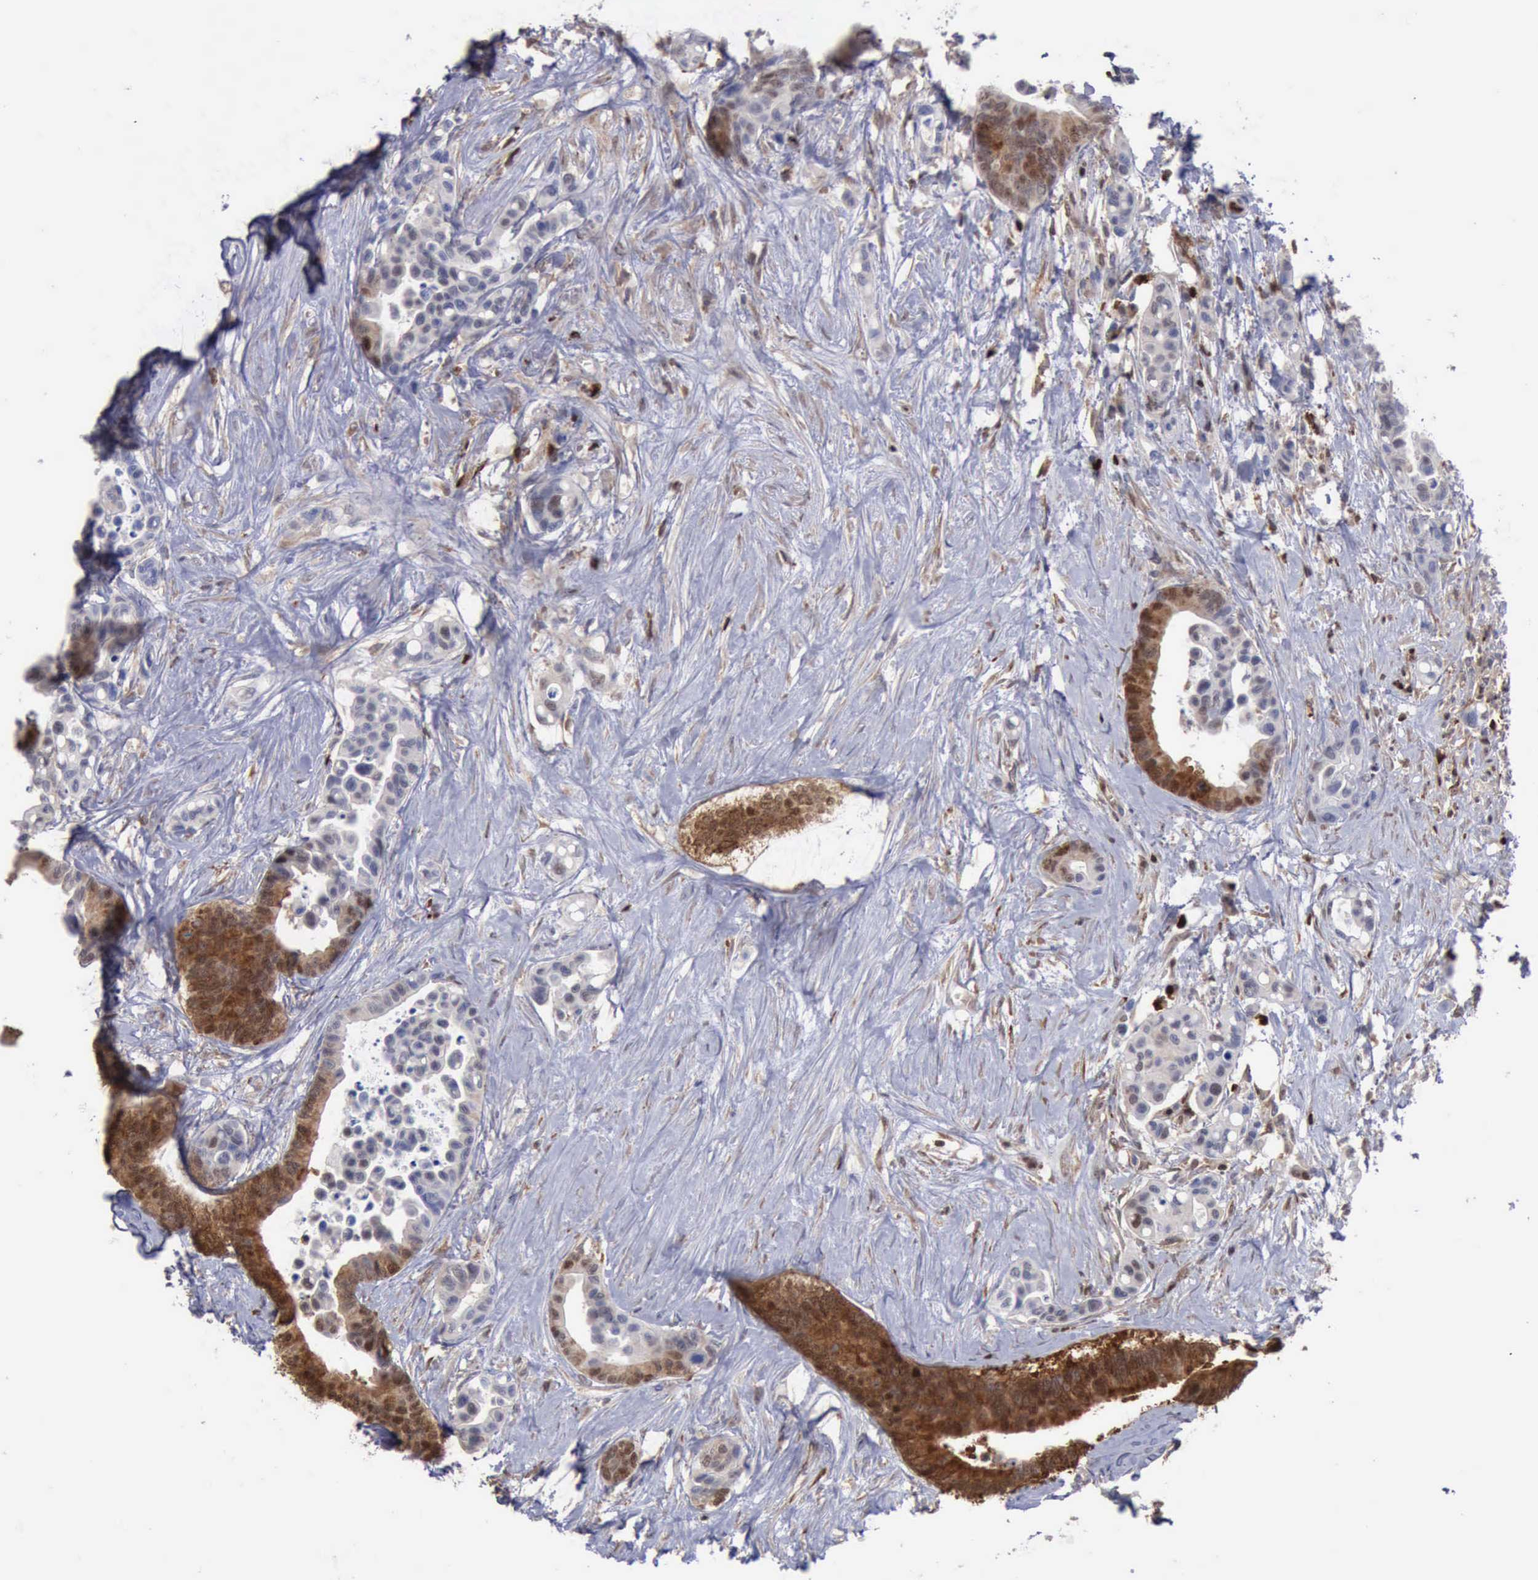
{"staining": {"intensity": "strong", "quantity": ">75%", "location": "cytoplasmic/membranous"}, "tissue": "colorectal cancer", "cell_type": "Tumor cells", "image_type": "cancer", "snomed": [{"axis": "morphology", "description": "Adenocarcinoma, NOS"}, {"axis": "topography", "description": "Colon"}], "caption": "A photomicrograph of colorectal cancer stained for a protein demonstrates strong cytoplasmic/membranous brown staining in tumor cells.", "gene": "PDCD4", "patient": {"sex": "male", "age": 82}}